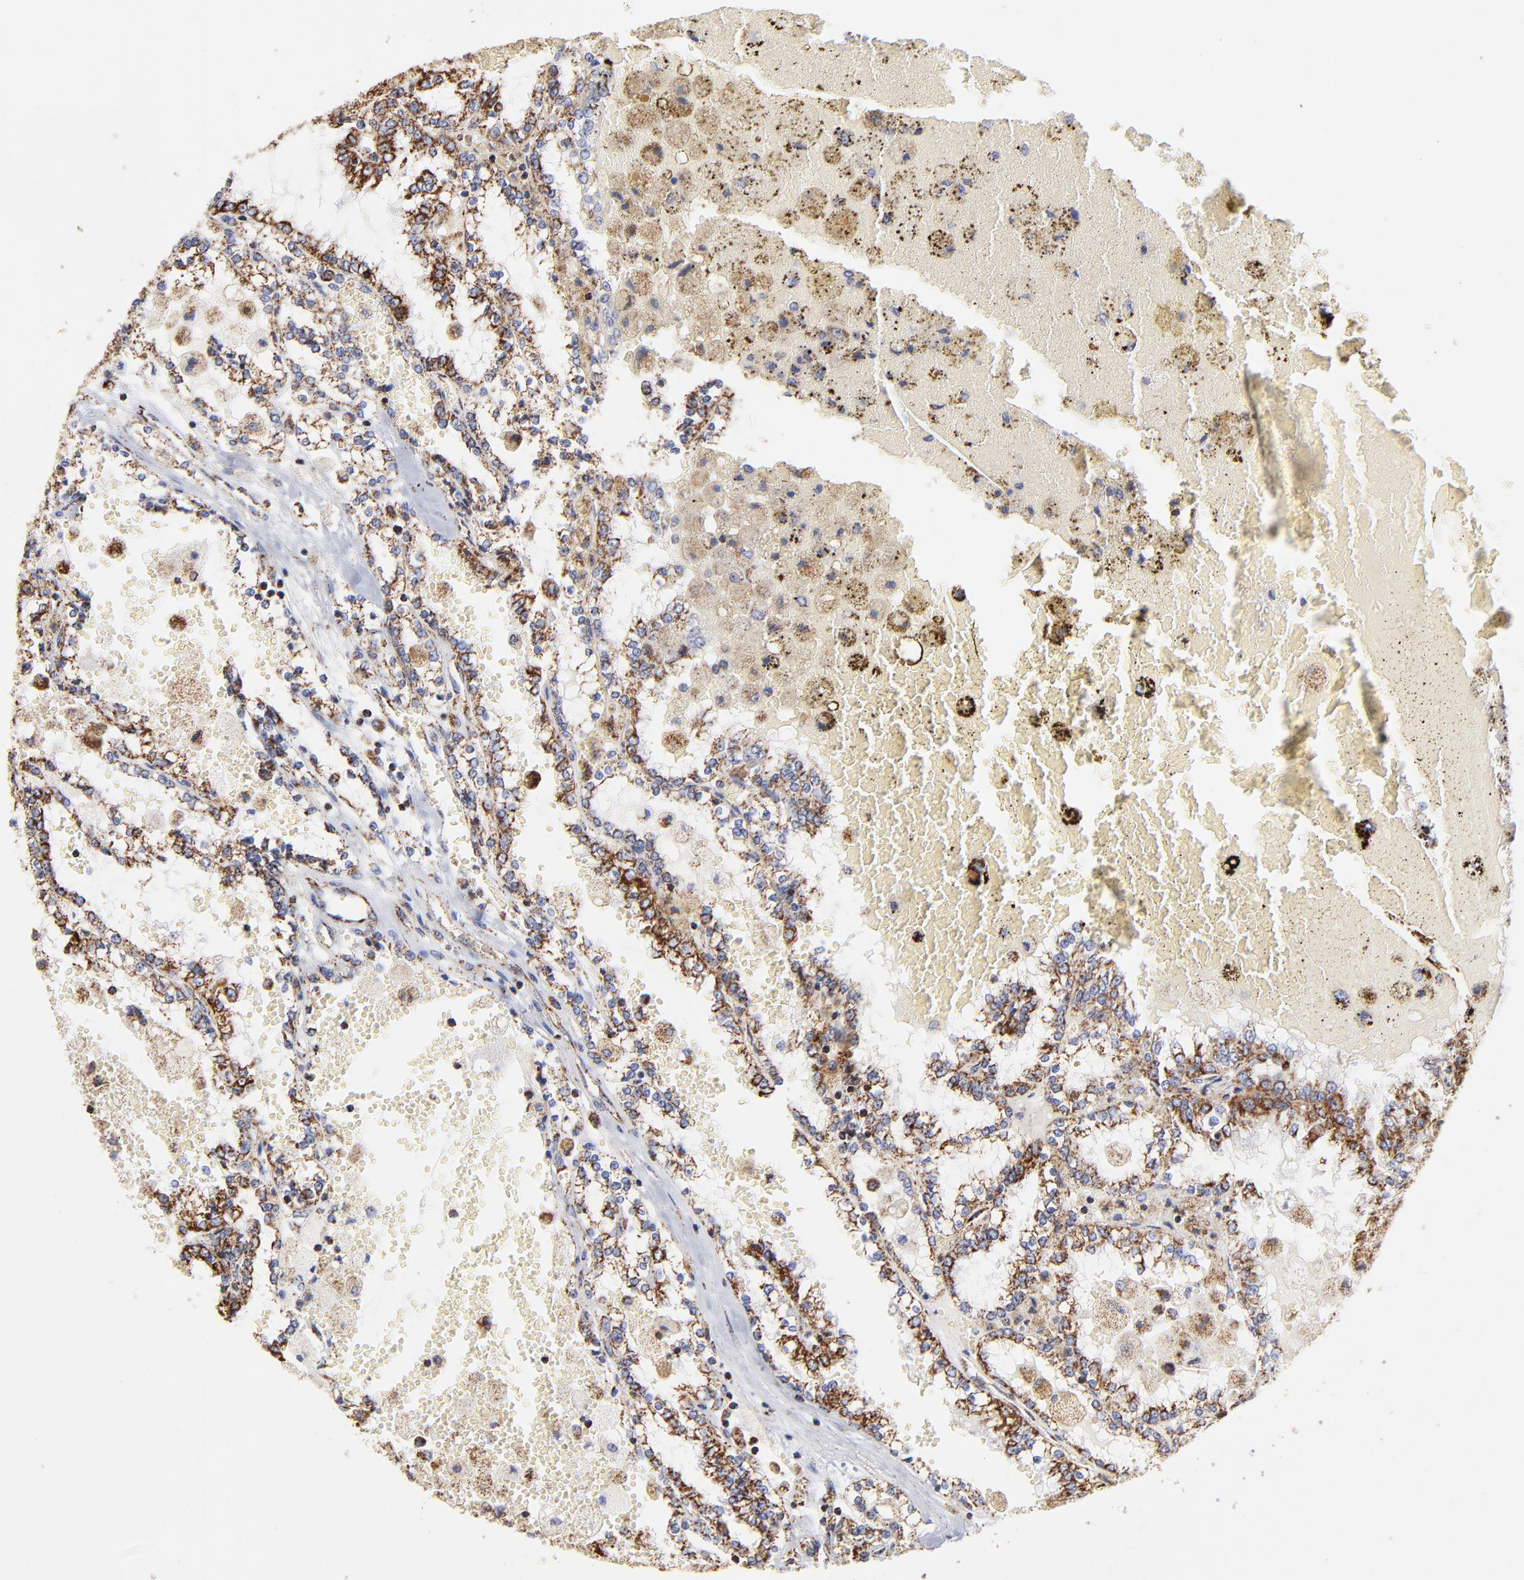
{"staining": {"intensity": "strong", "quantity": ">75%", "location": "cytoplasmic/membranous"}, "tissue": "renal cancer", "cell_type": "Tumor cells", "image_type": "cancer", "snomed": [{"axis": "morphology", "description": "Adenocarcinoma, NOS"}, {"axis": "topography", "description": "Kidney"}], "caption": "This is an image of immunohistochemistry (IHC) staining of renal adenocarcinoma, which shows strong positivity in the cytoplasmic/membranous of tumor cells.", "gene": "PHB1", "patient": {"sex": "female", "age": 56}}